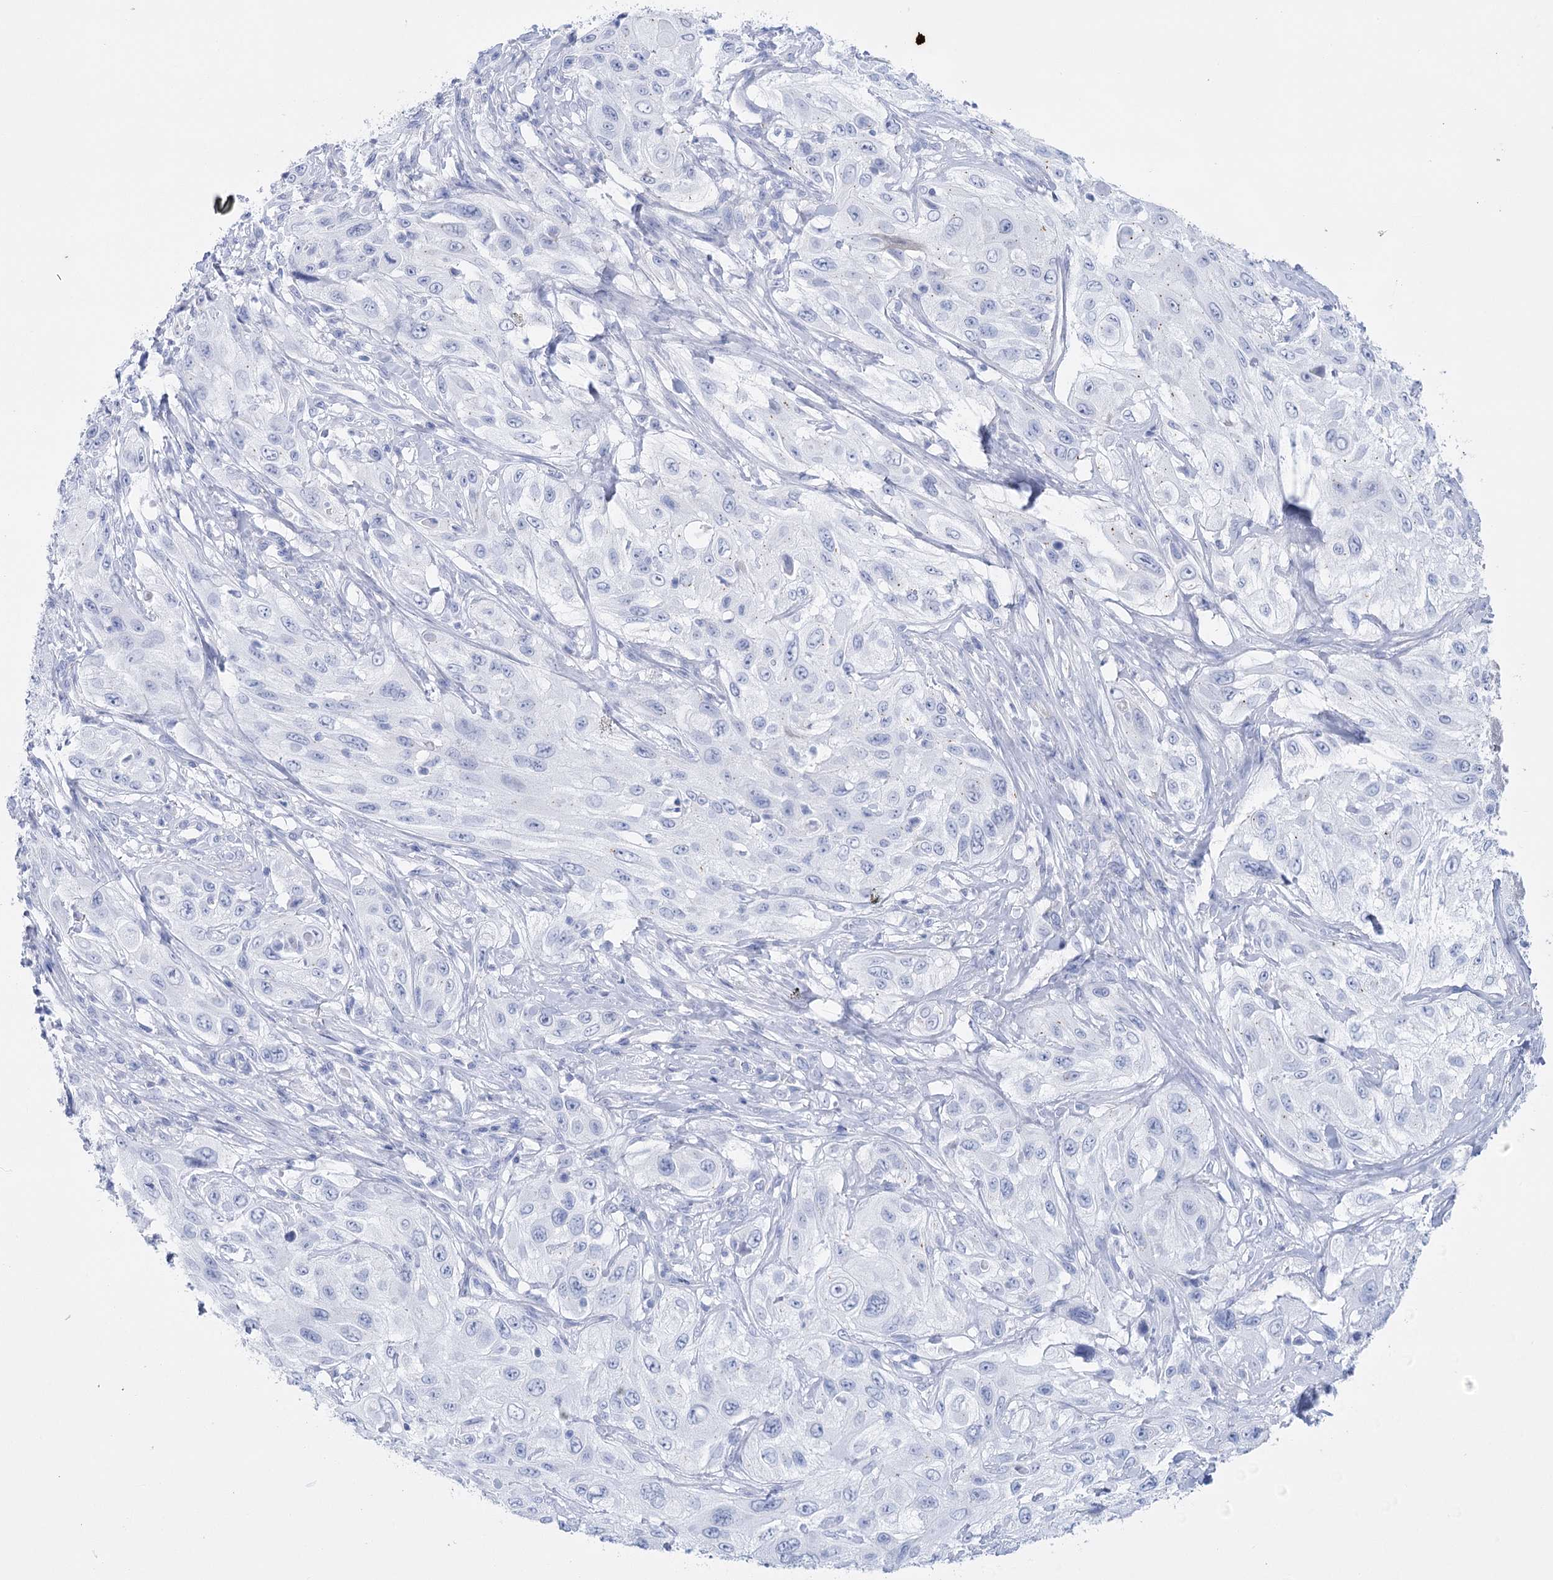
{"staining": {"intensity": "negative", "quantity": "none", "location": "none"}, "tissue": "cervical cancer", "cell_type": "Tumor cells", "image_type": "cancer", "snomed": [{"axis": "morphology", "description": "Squamous cell carcinoma, NOS"}, {"axis": "topography", "description": "Cervix"}], "caption": "A high-resolution histopathology image shows immunohistochemistry staining of squamous cell carcinoma (cervical), which shows no significant expression in tumor cells. (Immunohistochemistry, brightfield microscopy, high magnification).", "gene": "PCDHA1", "patient": {"sex": "female", "age": 42}}